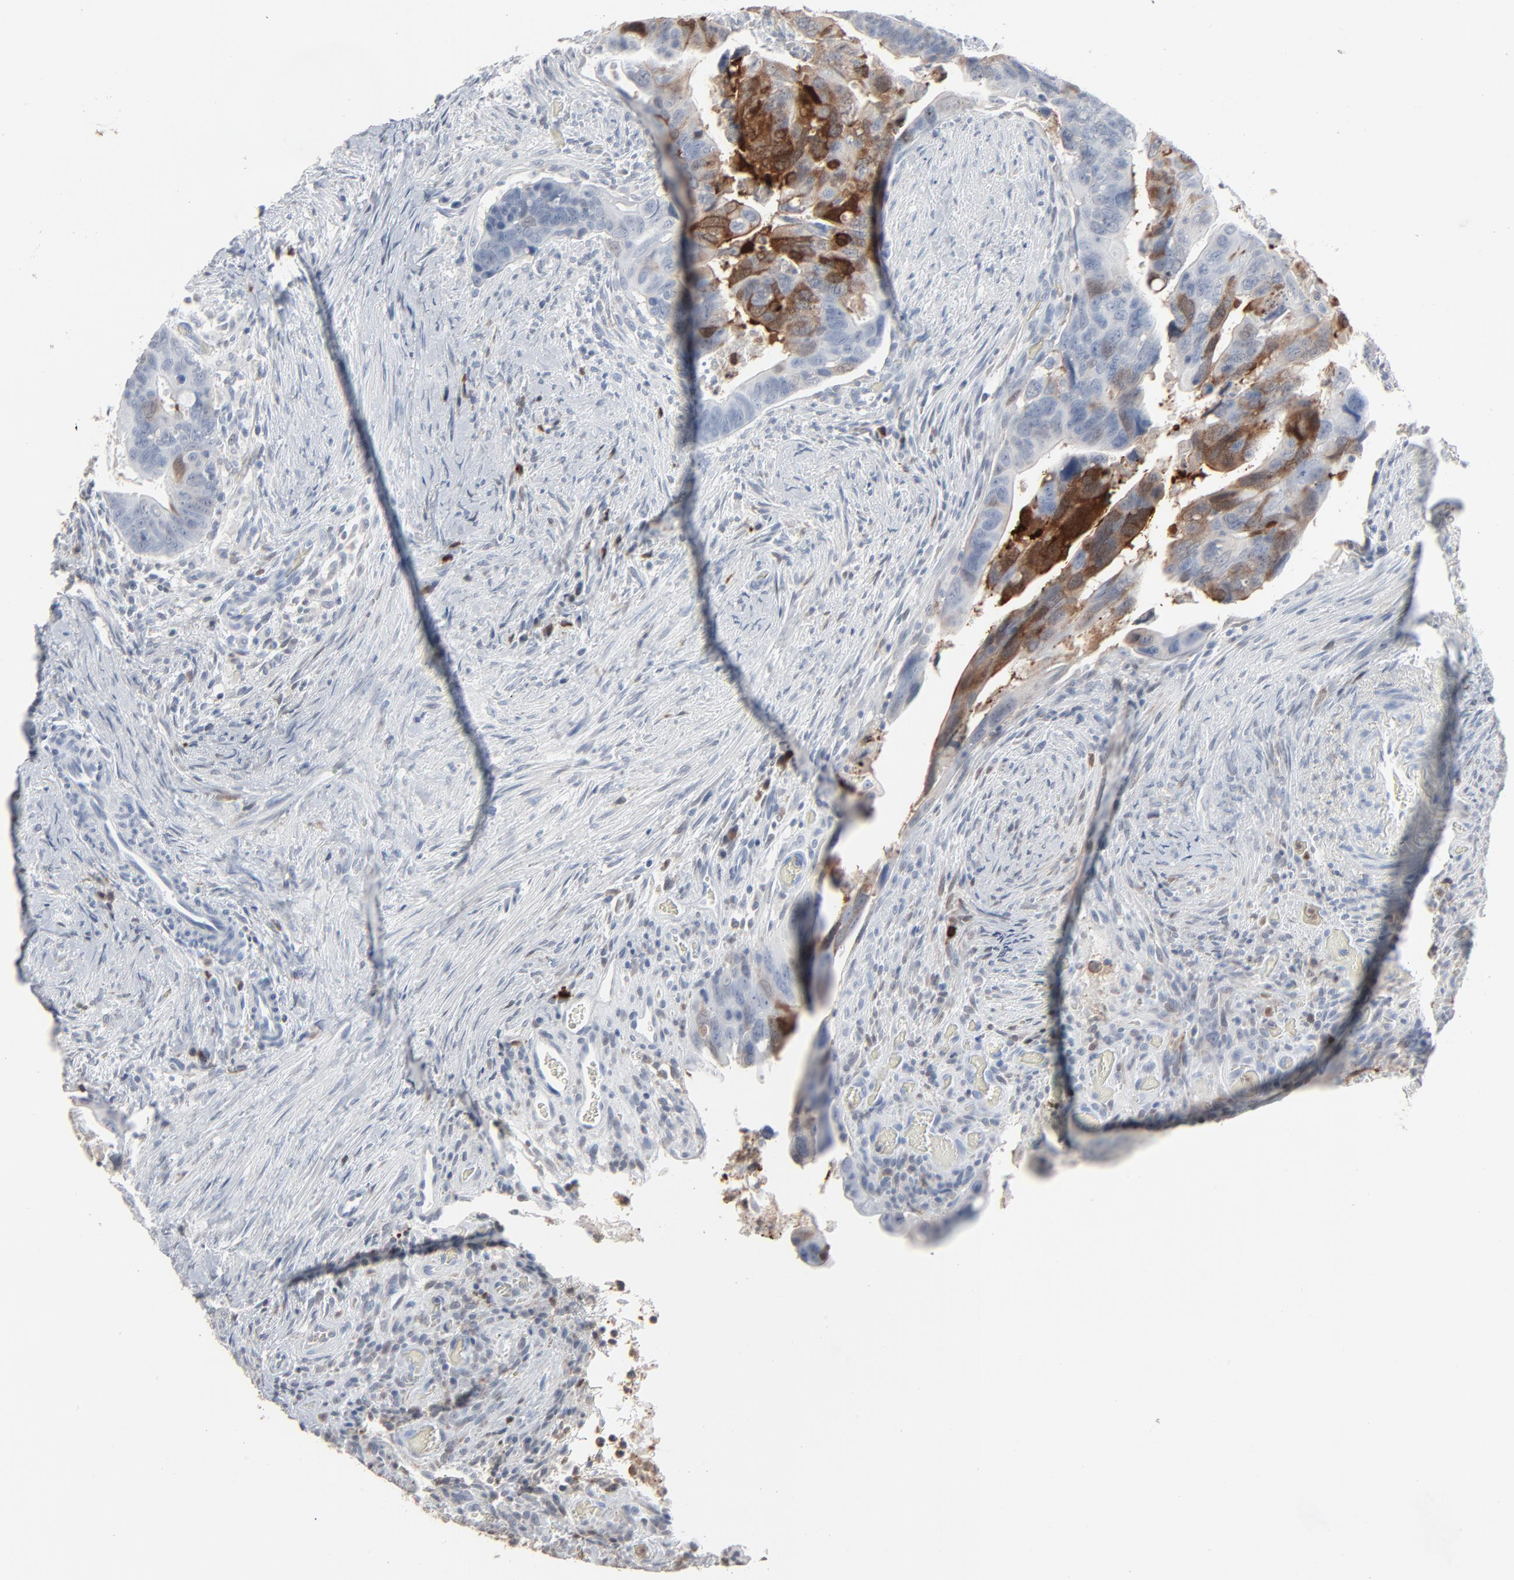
{"staining": {"intensity": "moderate", "quantity": "25%-75%", "location": "cytoplasmic/membranous"}, "tissue": "colorectal cancer", "cell_type": "Tumor cells", "image_type": "cancer", "snomed": [{"axis": "morphology", "description": "Adenocarcinoma, NOS"}, {"axis": "topography", "description": "Rectum"}], "caption": "Immunohistochemical staining of human colorectal cancer shows moderate cytoplasmic/membranous protein expression in approximately 25%-75% of tumor cells.", "gene": "PHGDH", "patient": {"sex": "male", "age": 53}}